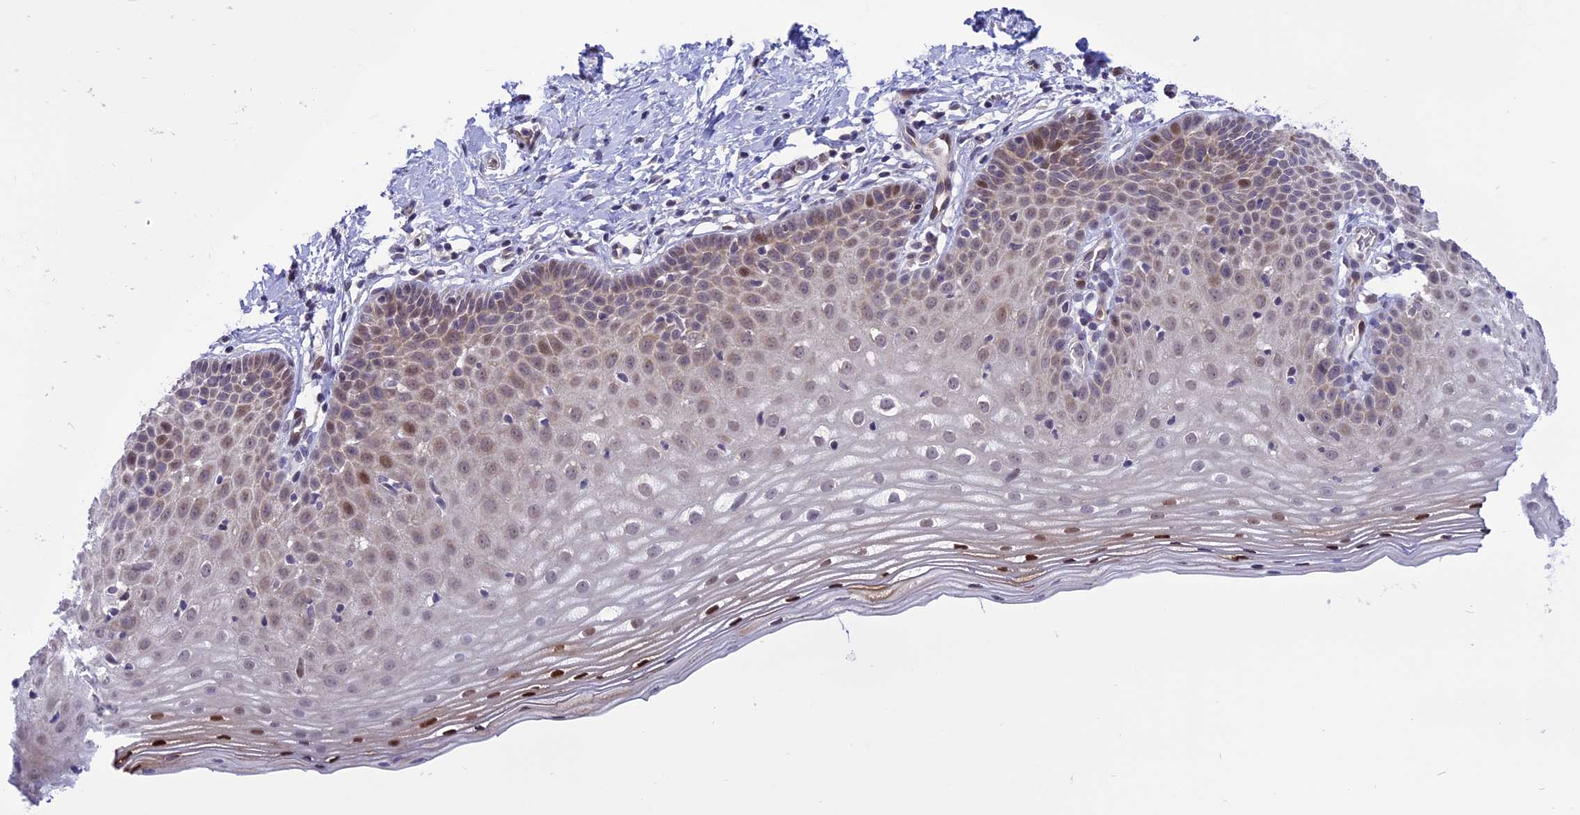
{"staining": {"intensity": "moderate", "quantity": ">75%", "location": "cytoplasmic/membranous,nuclear"}, "tissue": "cervix", "cell_type": "Glandular cells", "image_type": "normal", "snomed": [{"axis": "morphology", "description": "Normal tissue, NOS"}, {"axis": "topography", "description": "Cervix"}], "caption": "A histopathology image showing moderate cytoplasmic/membranous,nuclear expression in approximately >75% of glandular cells in normal cervix, as visualized by brown immunohistochemical staining.", "gene": "ZNF837", "patient": {"sex": "female", "age": 36}}